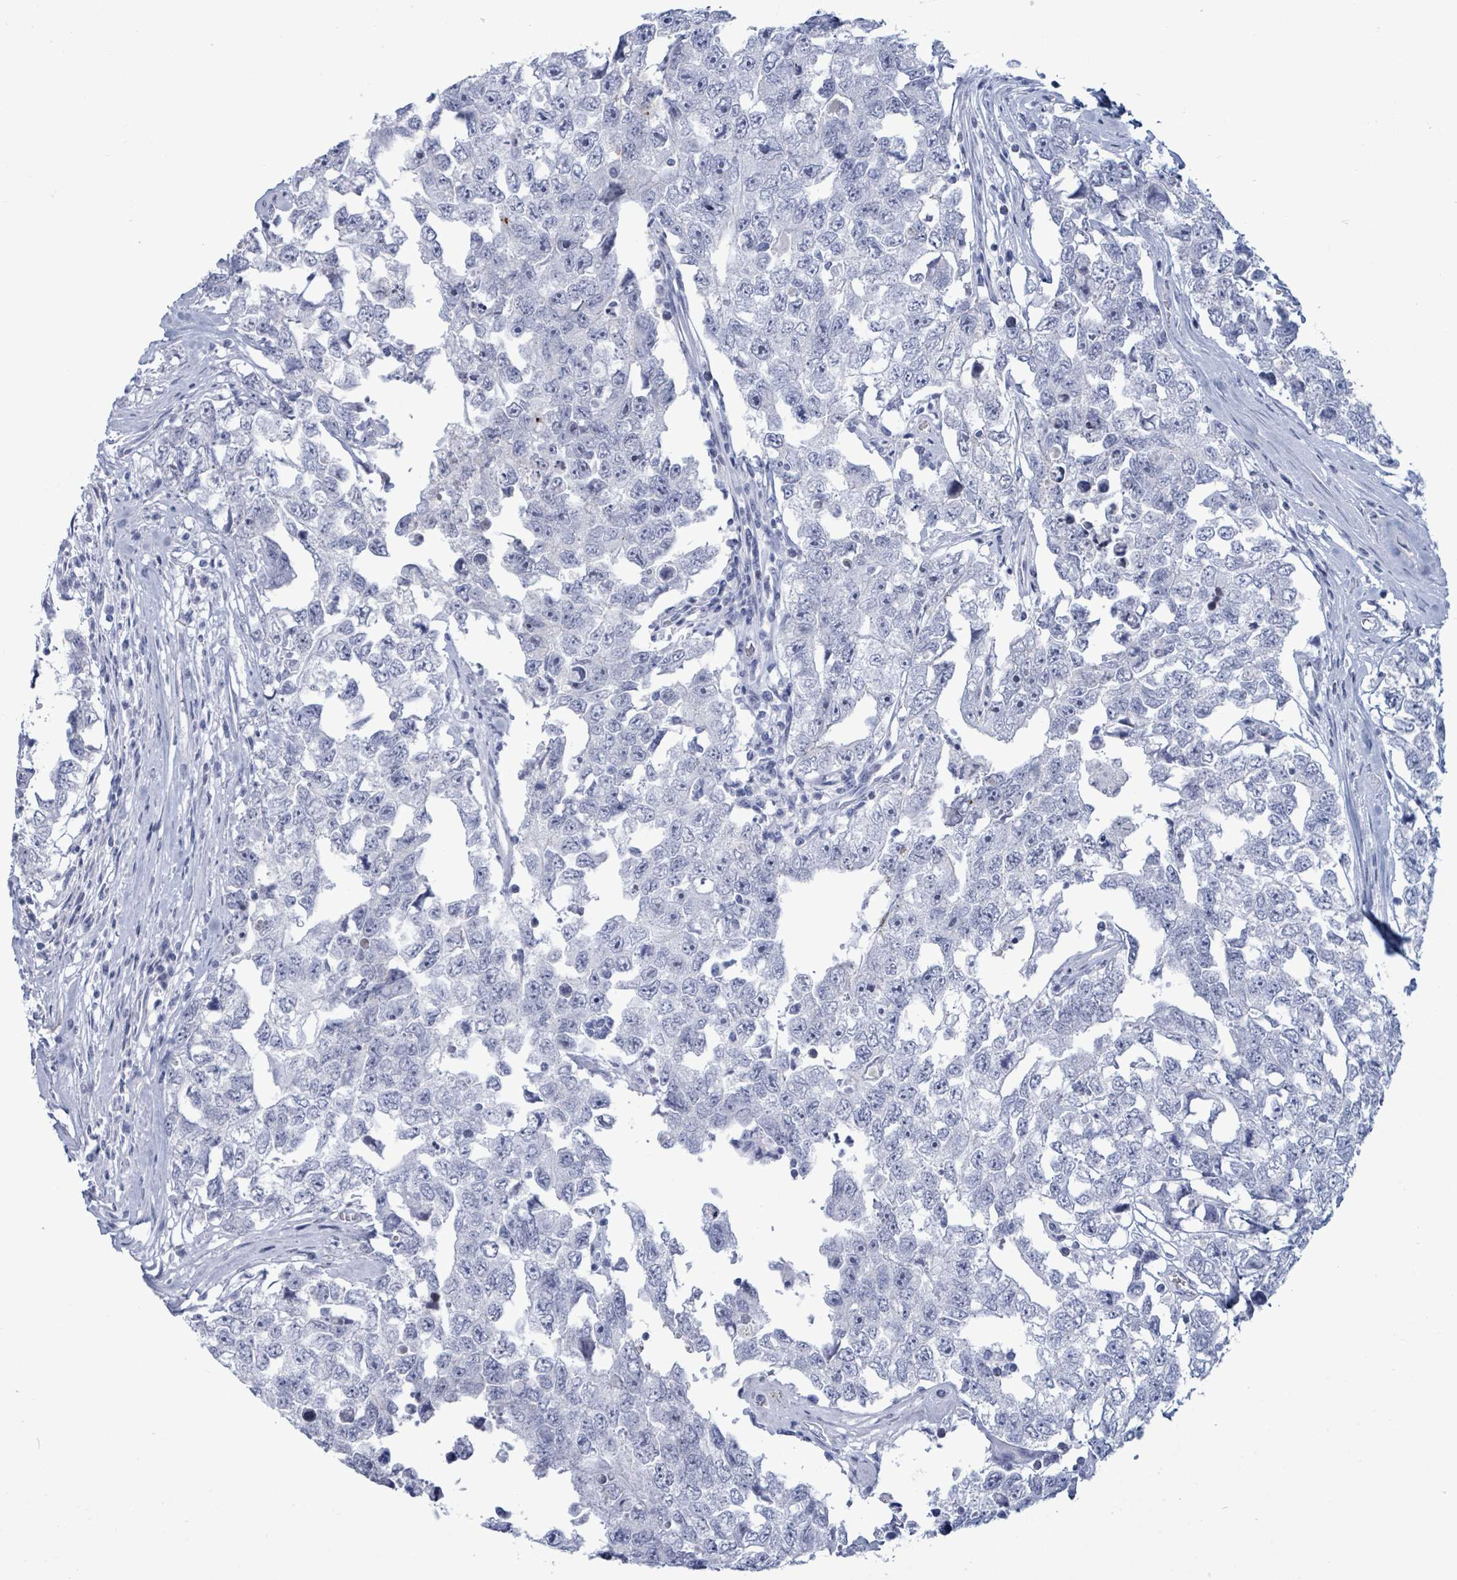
{"staining": {"intensity": "negative", "quantity": "none", "location": "none"}, "tissue": "testis cancer", "cell_type": "Tumor cells", "image_type": "cancer", "snomed": [{"axis": "morphology", "description": "Carcinoma, Embryonal, NOS"}, {"axis": "topography", "description": "Testis"}], "caption": "This is an immunohistochemistry histopathology image of embryonal carcinoma (testis). There is no expression in tumor cells.", "gene": "ZNF771", "patient": {"sex": "male", "age": 22}}